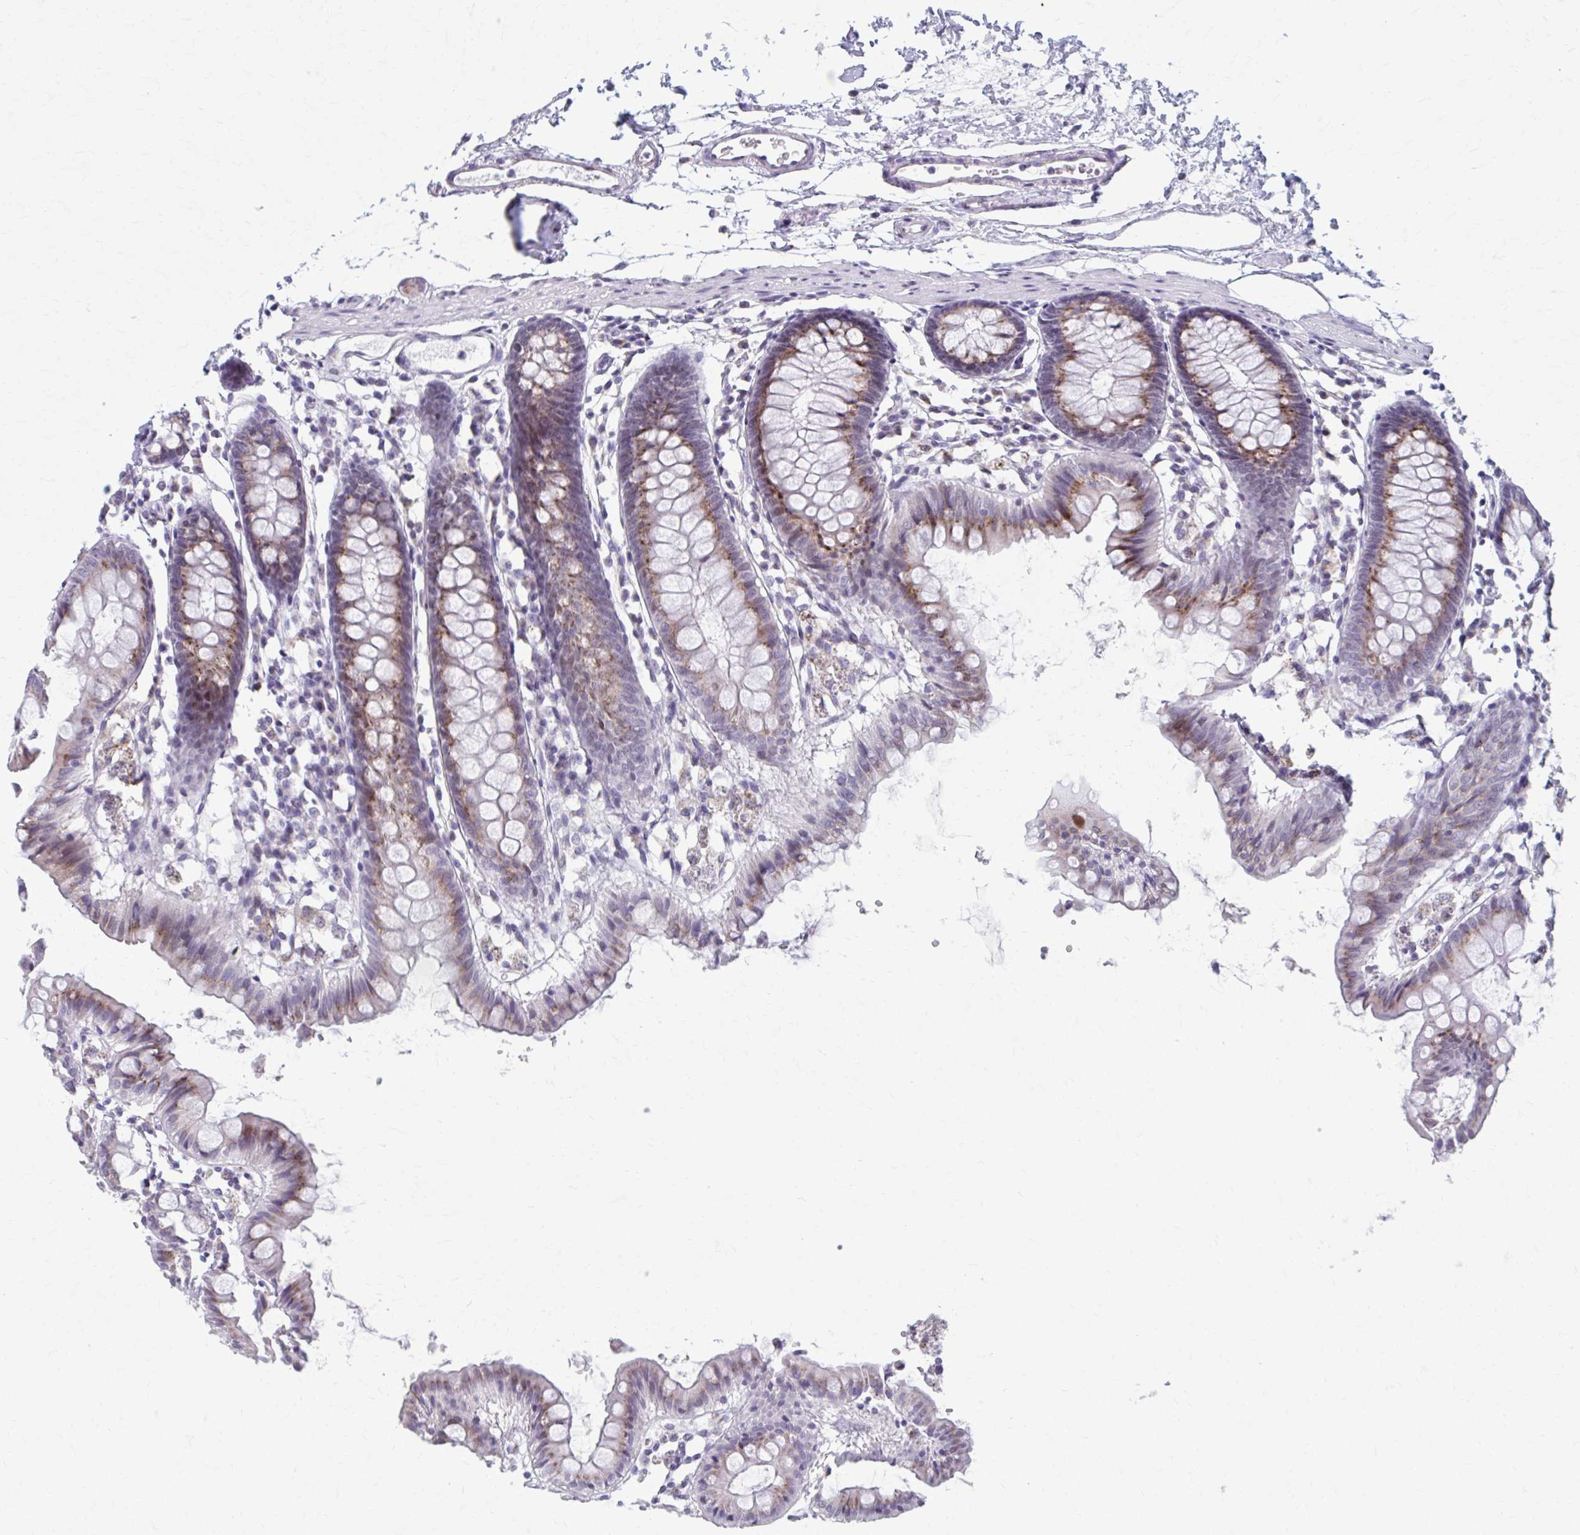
{"staining": {"intensity": "weak", "quantity": ">75%", "location": "cytoplasmic/membranous"}, "tissue": "colon", "cell_type": "Endothelial cells", "image_type": "normal", "snomed": [{"axis": "morphology", "description": "Normal tissue, NOS"}, {"axis": "topography", "description": "Colon"}], "caption": "This micrograph shows benign colon stained with immunohistochemistry (IHC) to label a protein in brown. The cytoplasmic/membranous of endothelial cells show weak positivity for the protein. Nuclei are counter-stained blue.", "gene": "ZNF682", "patient": {"sex": "female", "age": 84}}